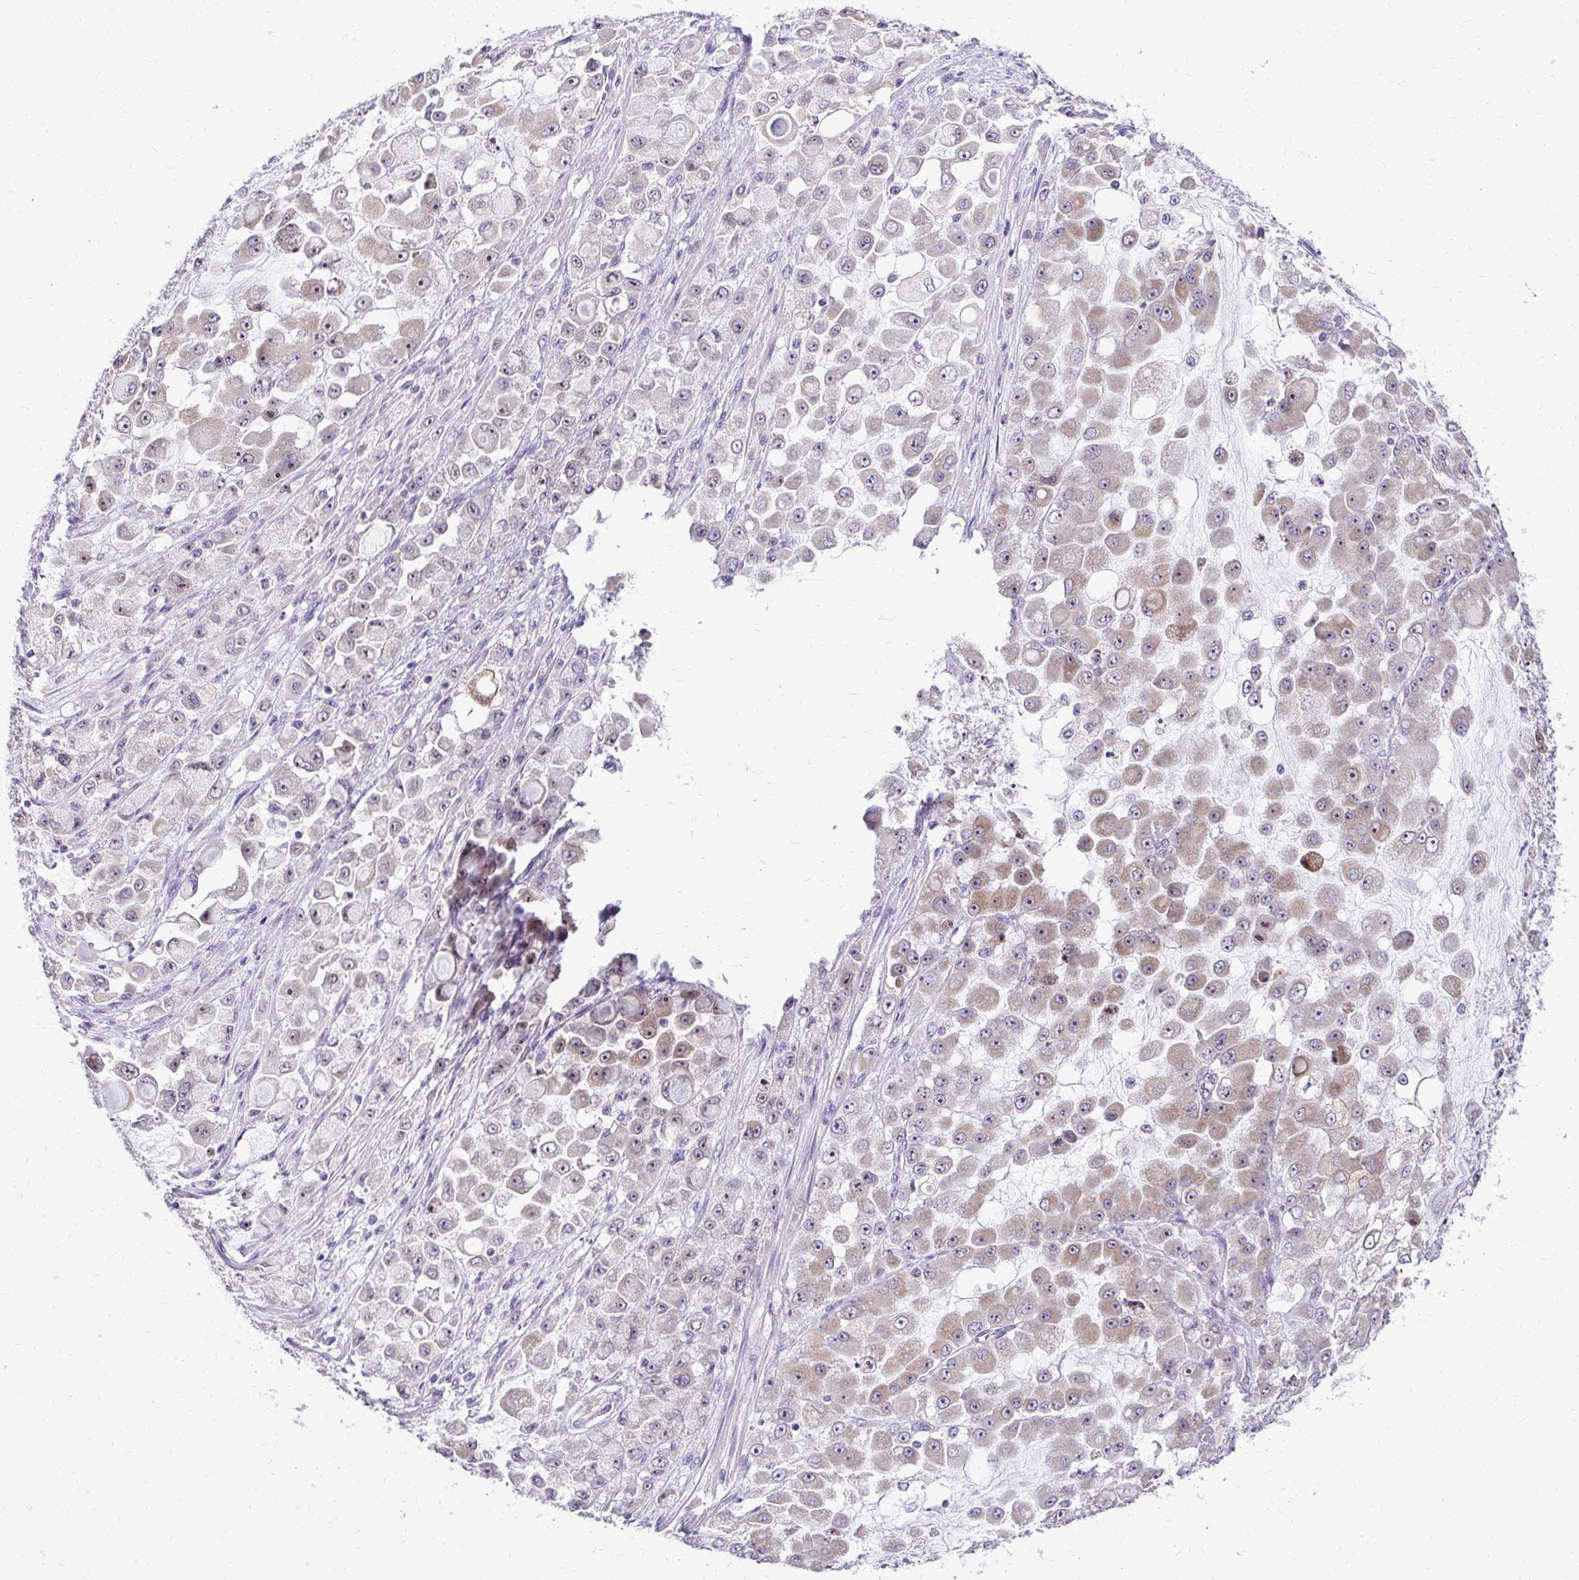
{"staining": {"intensity": "weak", "quantity": "25%-75%", "location": "cytoplasmic/membranous,nuclear"}, "tissue": "stomach cancer", "cell_type": "Tumor cells", "image_type": "cancer", "snomed": [{"axis": "morphology", "description": "Adenocarcinoma, NOS"}, {"axis": "topography", "description": "Stomach"}], "caption": "Stomach cancer (adenocarcinoma) was stained to show a protein in brown. There is low levels of weak cytoplasmic/membranous and nuclear positivity in about 25%-75% of tumor cells. (DAB (3,3'-diaminobenzidine) = brown stain, brightfield microscopy at high magnification).", "gene": "NIFK", "patient": {"sex": "female", "age": 76}}